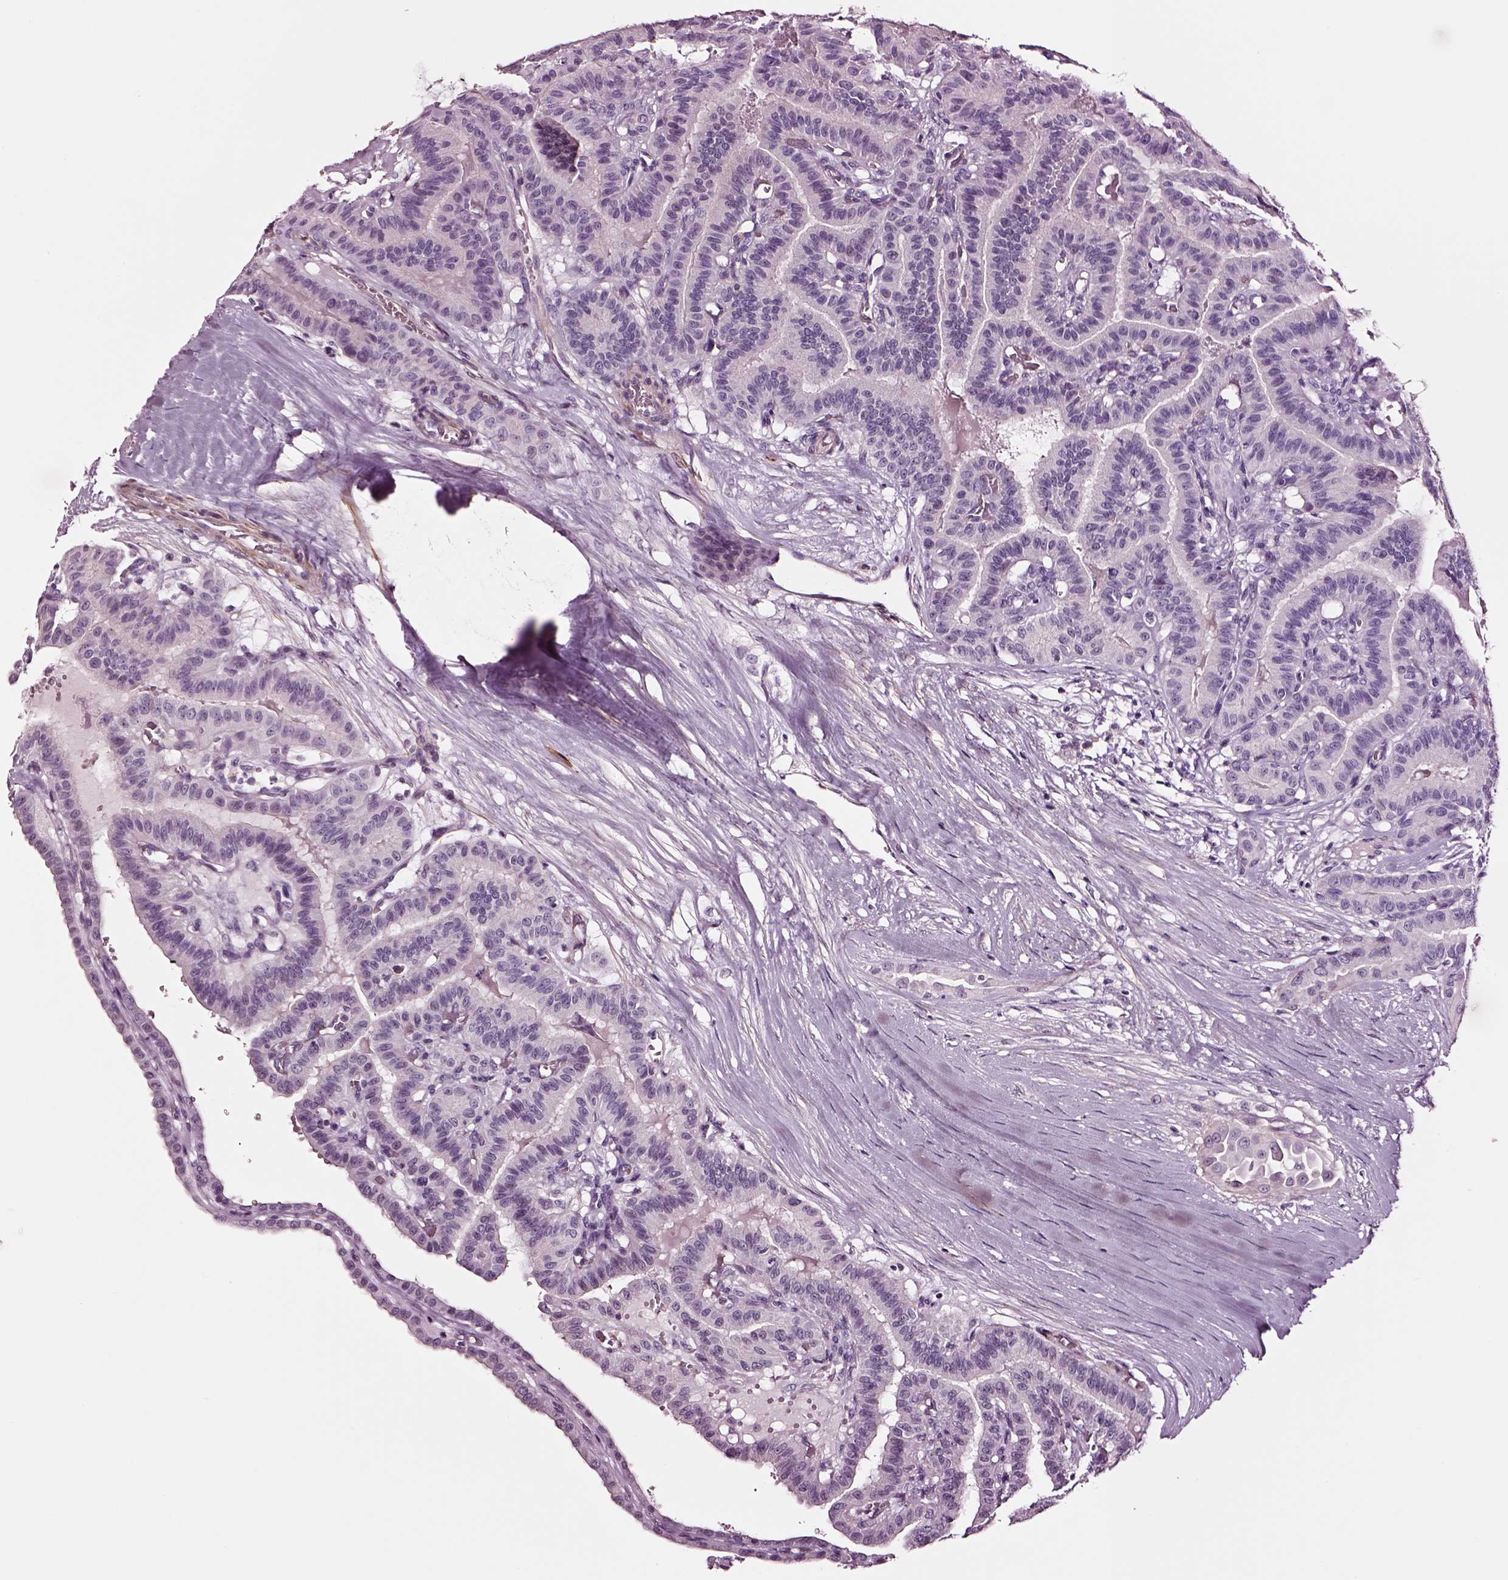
{"staining": {"intensity": "negative", "quantity": "none", "location": "none"}, "tissue": "thyroid cancer", "cell_type": "Tumor cells", "image_type": "cancer", "snomed": [{"axis": "morphology", "description": "Papillary adenocarcinoma, NOS"}, {"axis": "topography", "description": "Thyroid gland"}], "caption": "IHC histopathology image of neoplastic tissue: human papillary adenocarcinoma (thyroid) stained with DAB (3,3'-diaminobenzidine) demonstrates no significant protein expression in tumor cells. The staining is performed using DAB brown chromogen with nuclei counter-stained in using hematoxylin.", "gene": "SOX10", "patient": {"sex": "male", "age": 87}}